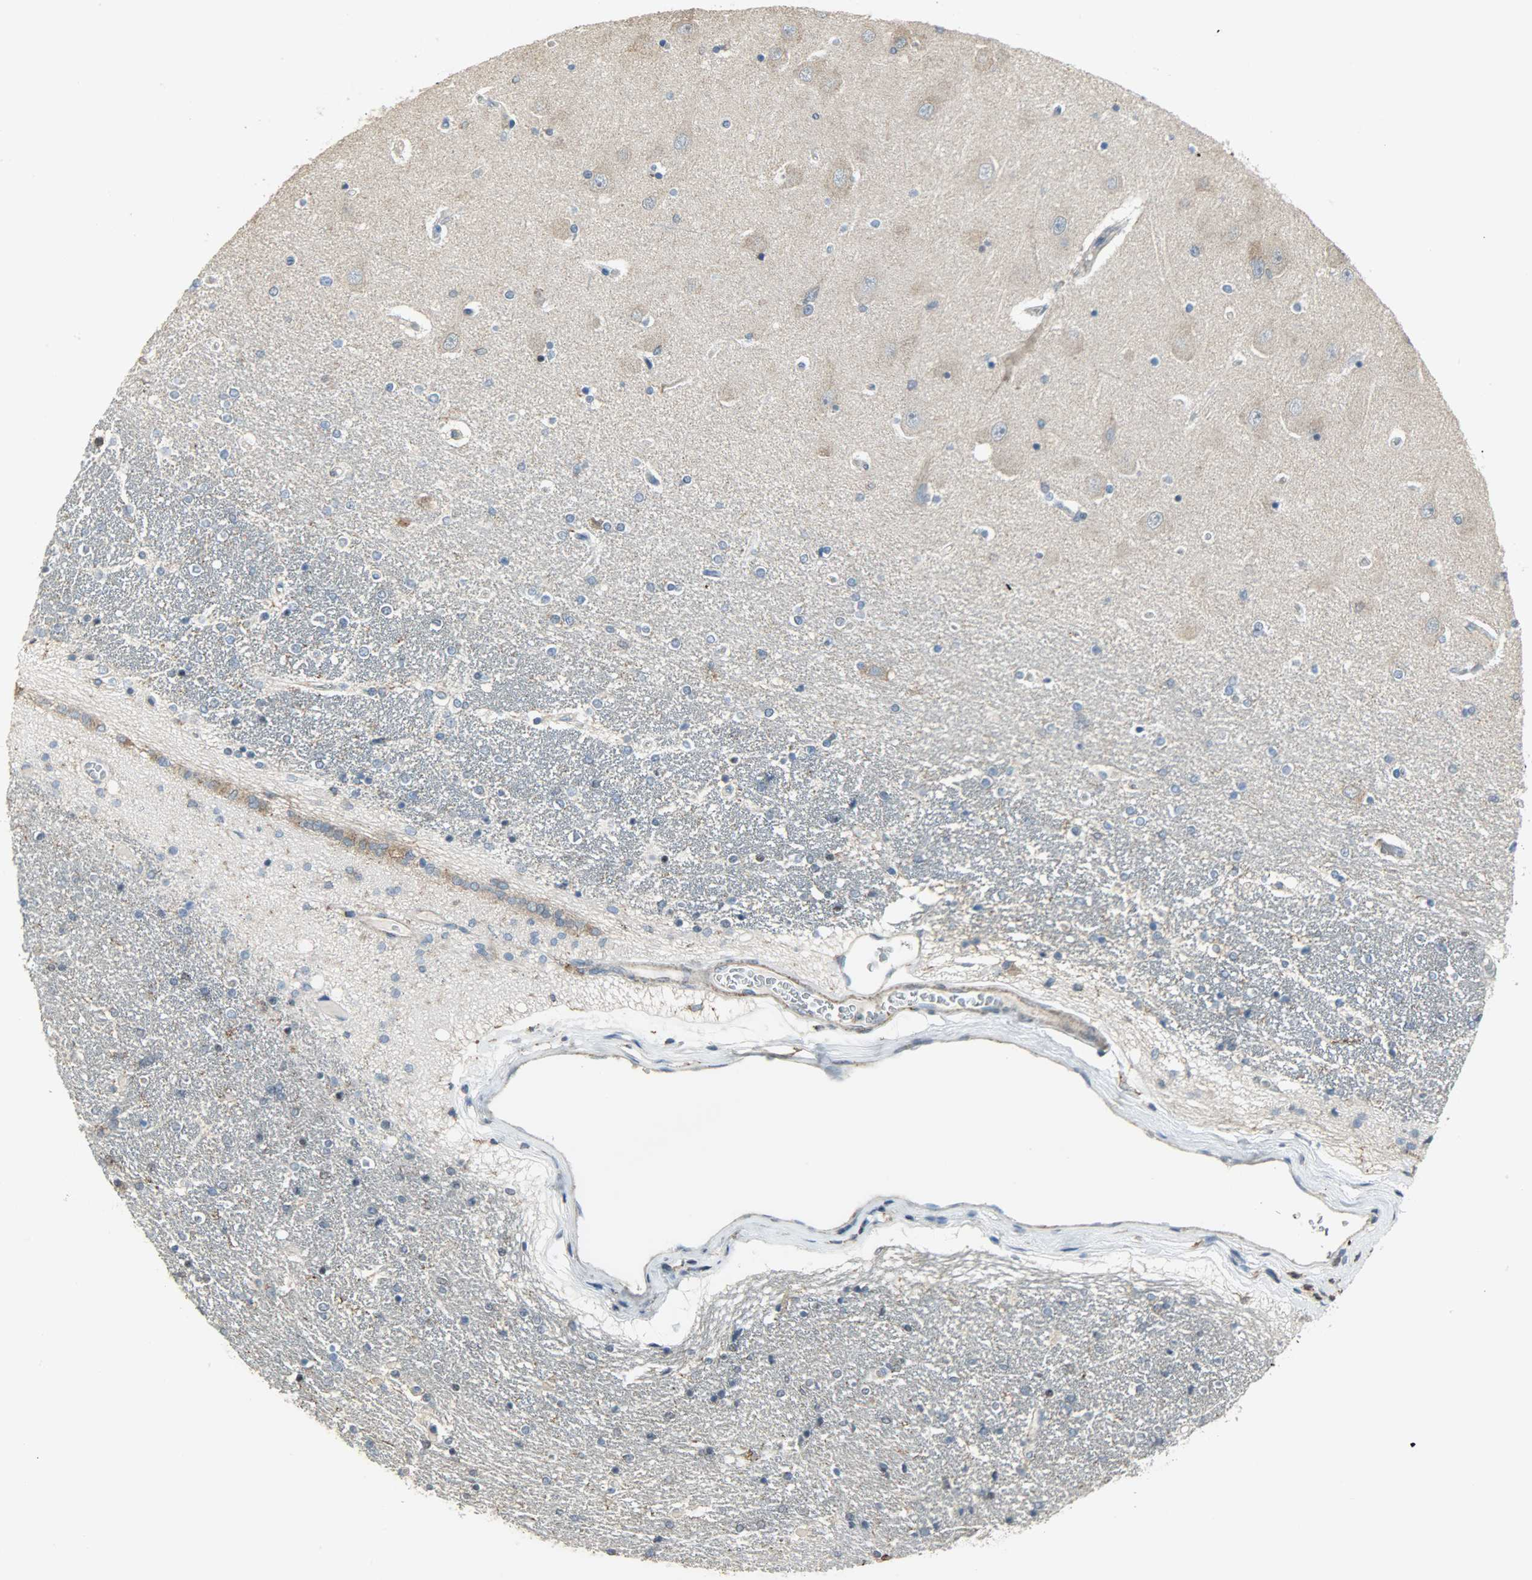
{"staining": {"intensity": "weak", "quantity": ">75%", "location": "cytoplasmic/membranous"}, "tissue": "hippocampus", "cell_type": "Glial cells", "image_type": "normal", "snomed": [{"axis": "morphology", "description": "Normal tissue, NOS"}, {"axis": "topography", "description": "Hippocampus"}], "caption": "An IHC micrograph of benign tissue is shown. Protein staining in brown shows weak cytoplasmic/membranous positivity in hippocampus within glial cells. (DAB IHC, brown staining for protein, blue staining for nuclei).", "gene": "DNAJA4", "patient": {"sex": "female", "age": 54}}